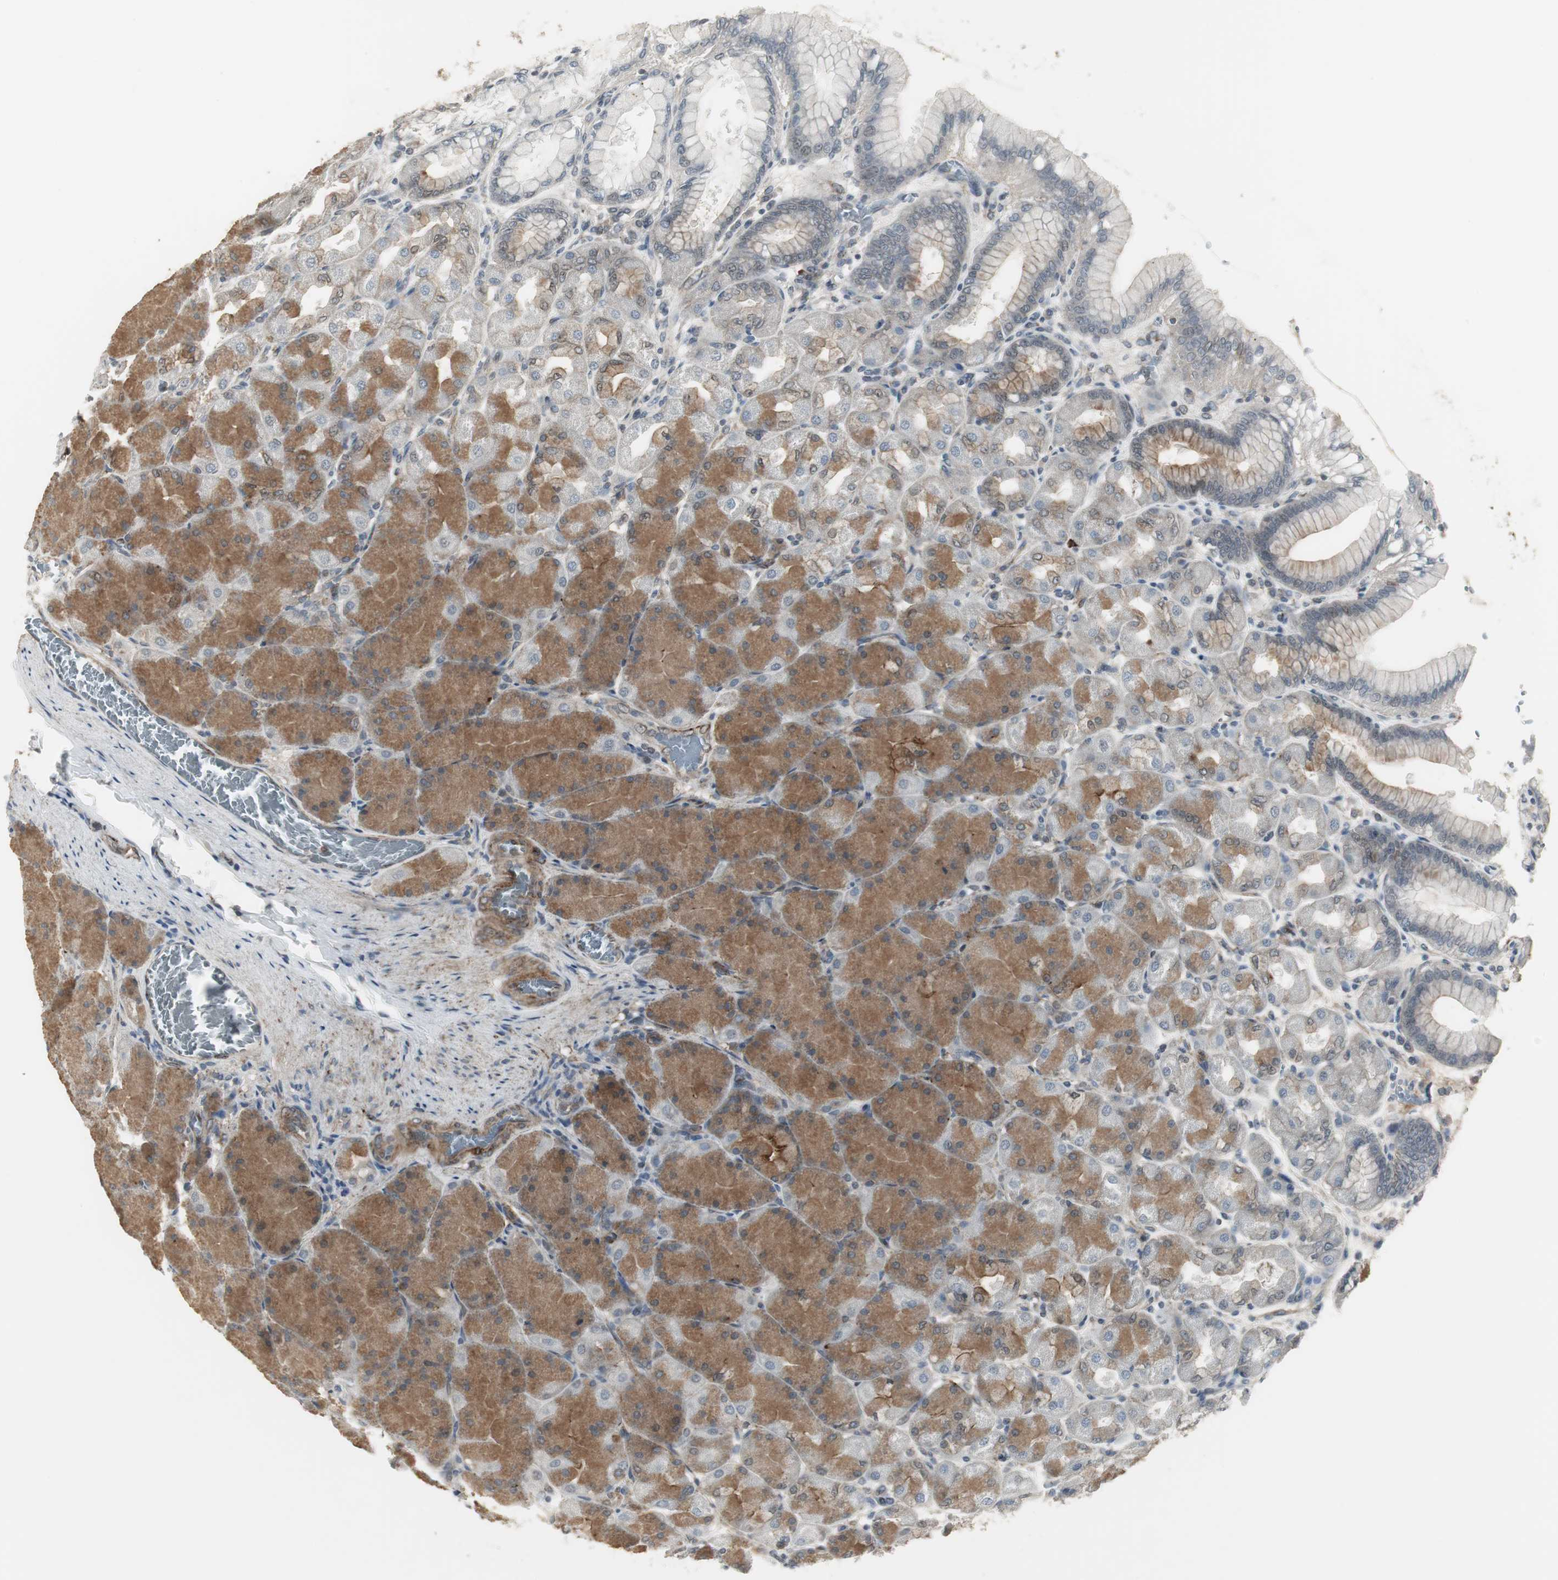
{"staining": {"intensity": "moderate", "quantity": "25%-75%", "location": "cytoplasmic/membranous"}, "tissue": "stomach", "cell_type": "Glandular cells", "image_type": "normal", "snomed": [{"axis": "morphology", "description": "Normal tissue, NOS"}, {"axis": "topography", "description": "Stomach, upper"}], "caption": "High-power microscopy captured an immunohistochemistry photomicrograph of unremarkable stomach, revealing moderate cytoplasmic/membranous staining in approximately 25%-75% of glandular cells. The staining is performed using DAB brown chromogen to label protein expression. The nuclei are counter-stained blue using hematoxylin.", "gene": "SCYL3", "patient": {"sex": "female", "age": 56}}